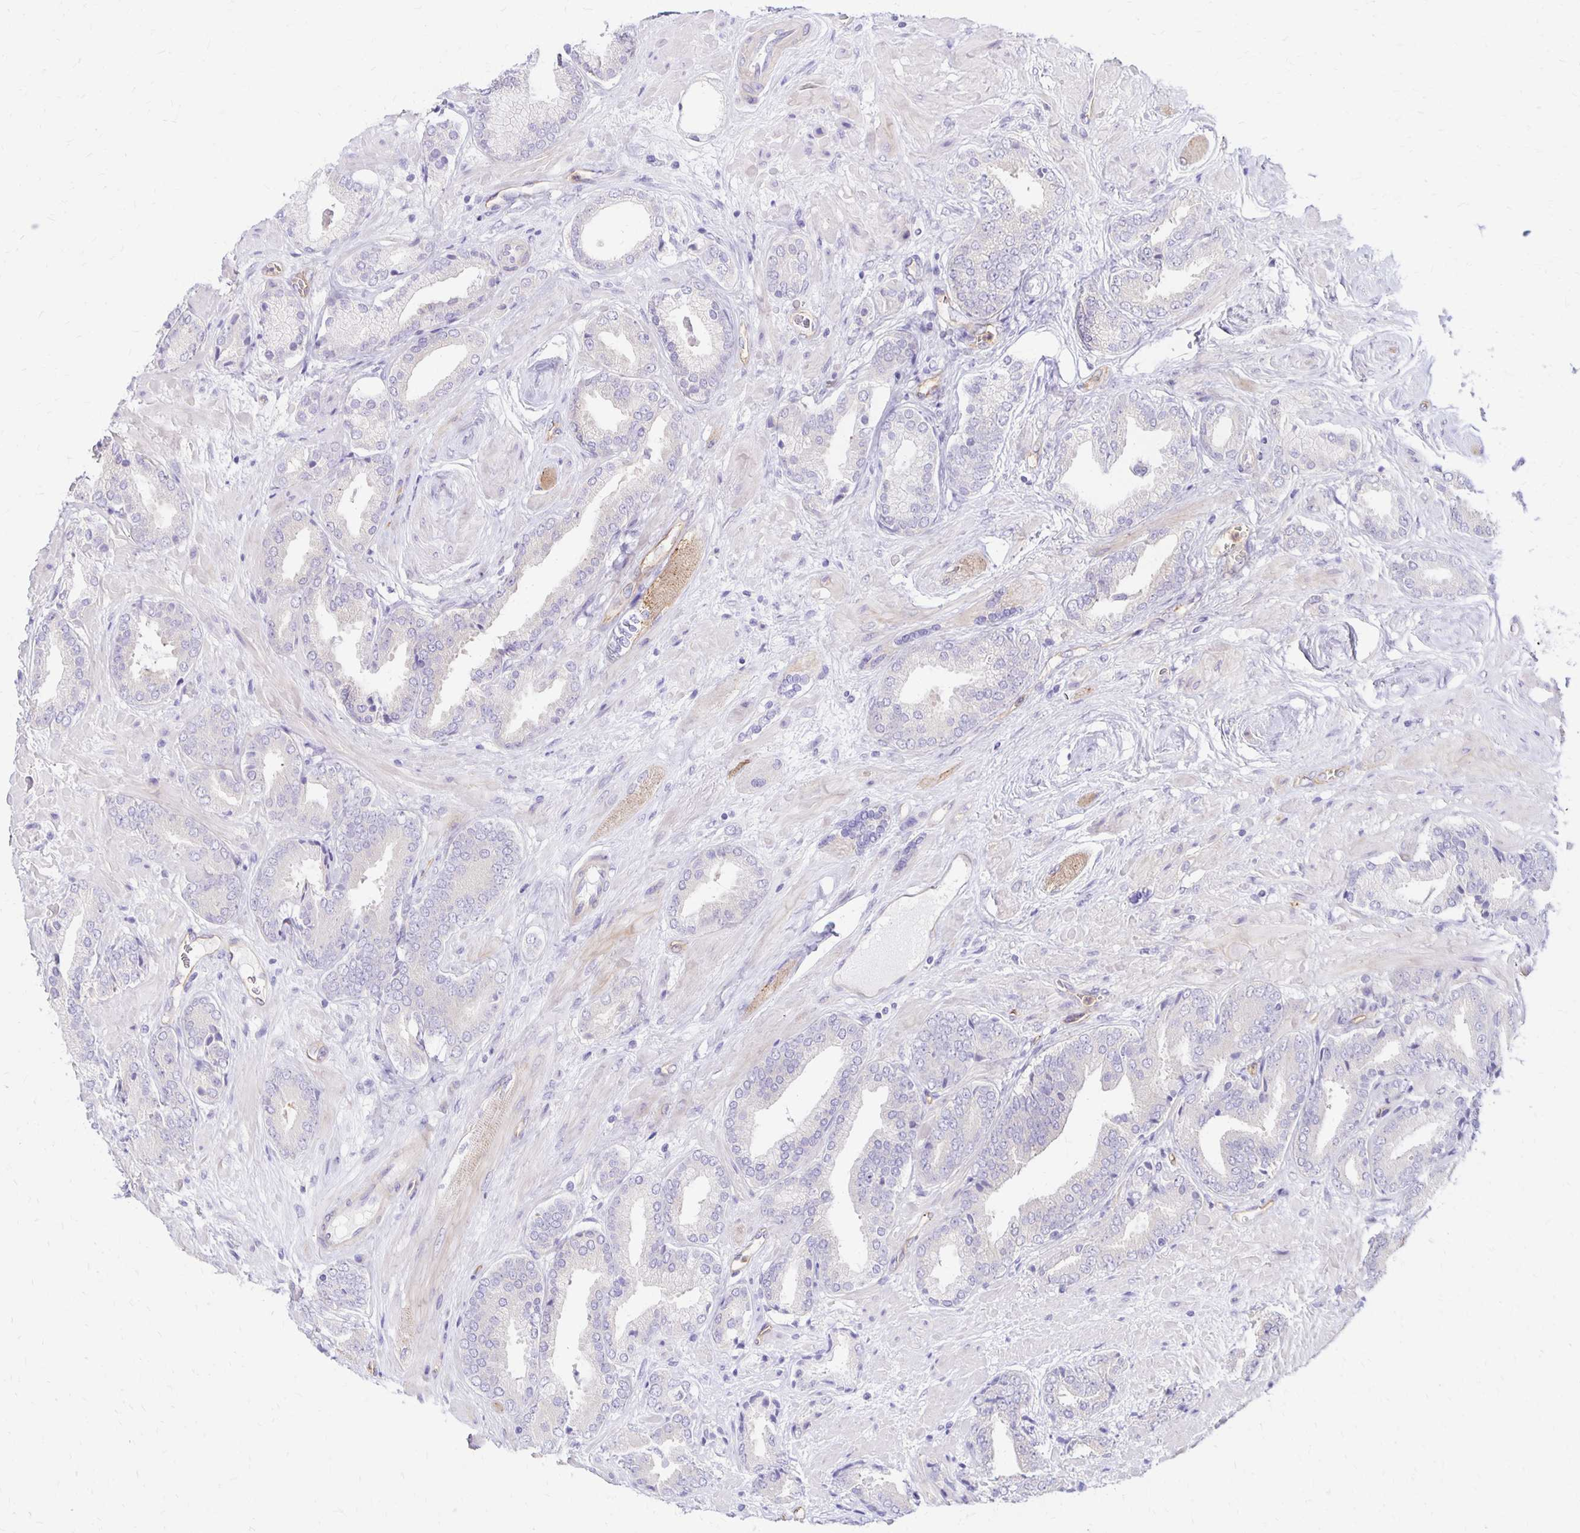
{"staining": {"intensity": "negative", "quantity": "none", "location": "none"}, "tissue": "prostate cancer", "cell_type": "Tumor cells", "image_type": "cancer", "snomed": [{"axis": "morphology", "description": "Adenocarcinoma, High grade"}, {"axis": "topography", "description": "Prostate"}], "caption": "Prostate cancer stained for a protein using IHC reveals no expression tumor cells.", "gene": "TTYH1", "patient": {"sex": "male", "age": 56}}